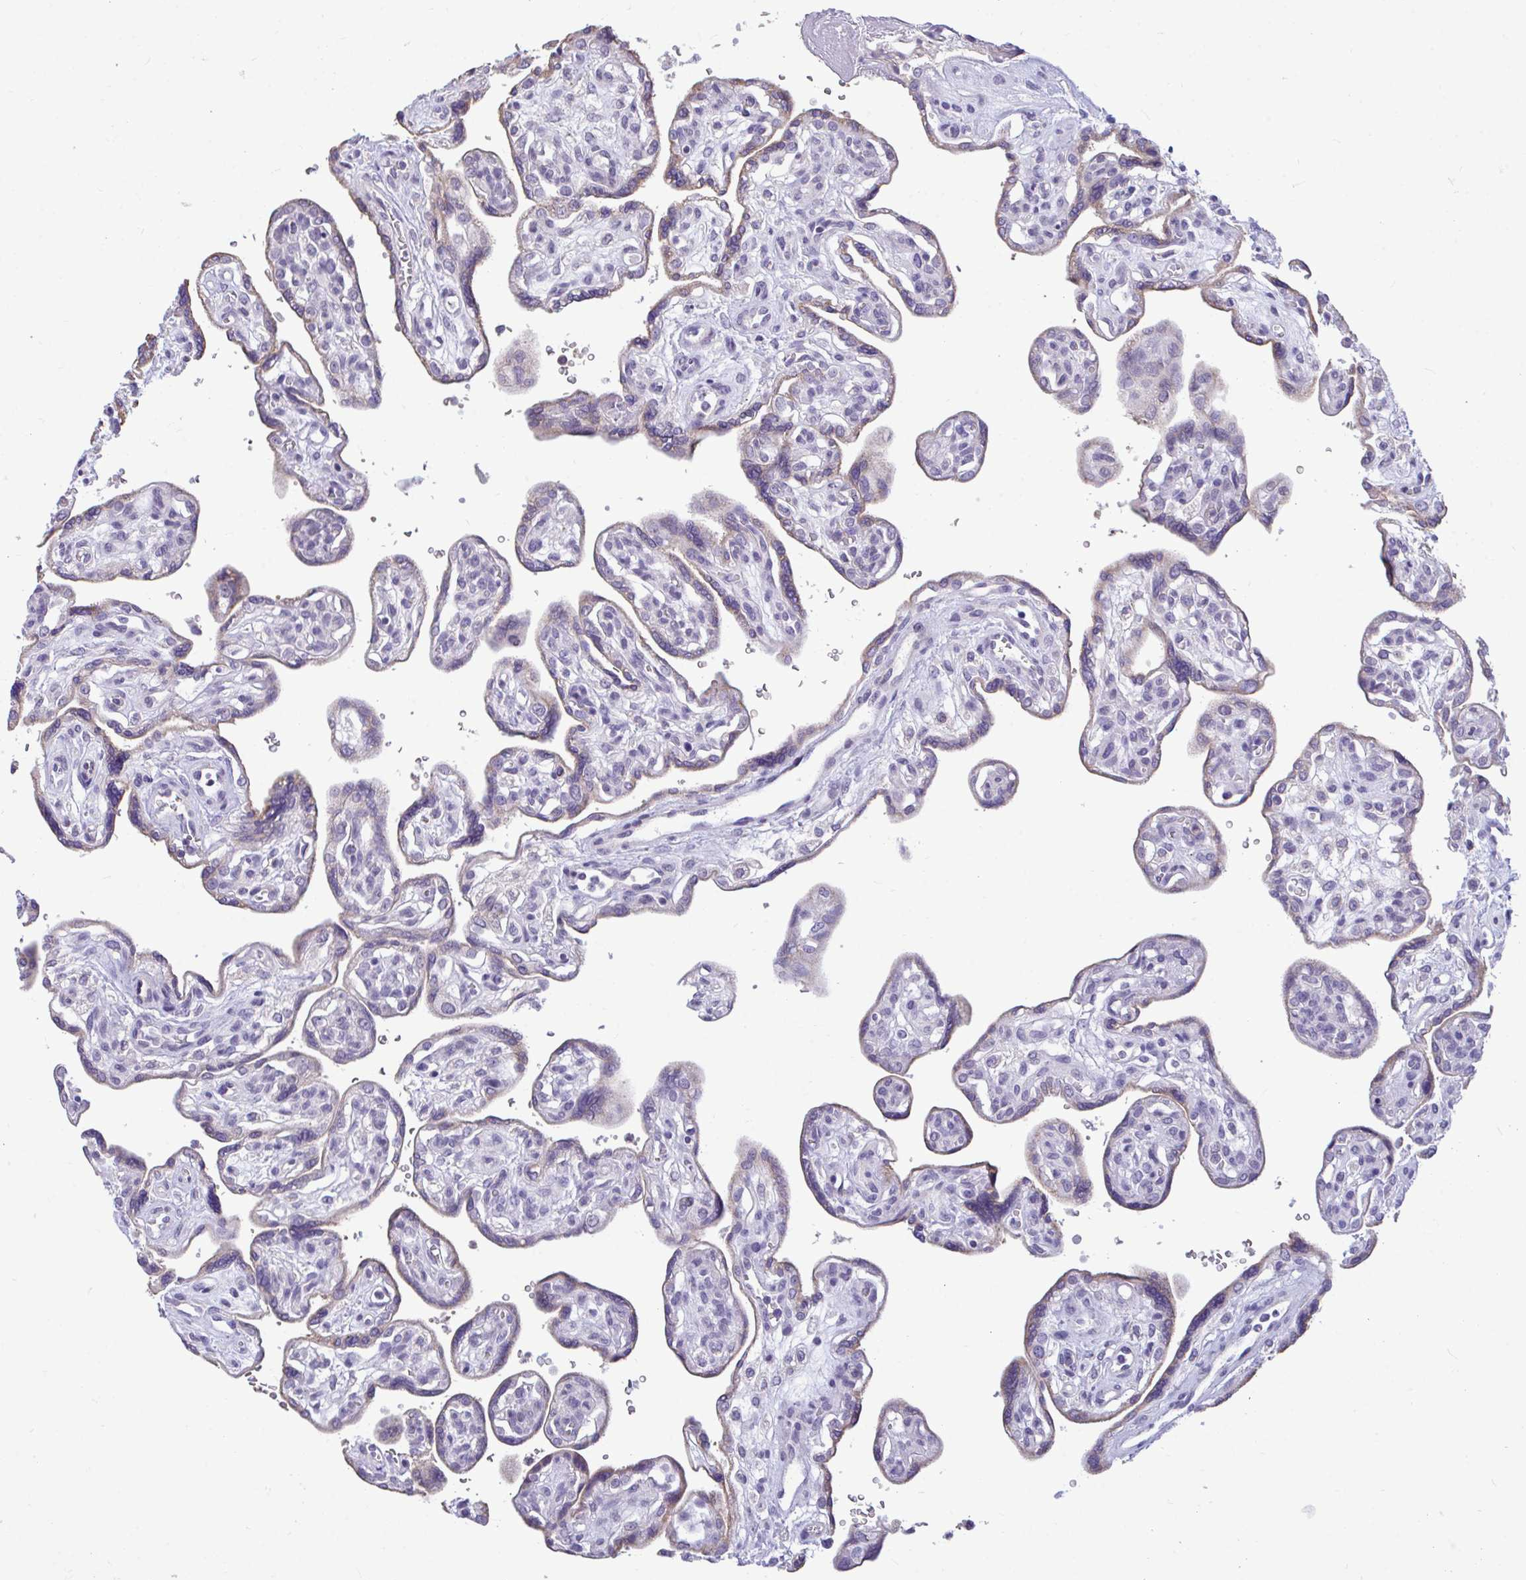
{"staining": {"intensity": "moderate", "quantity": "25%-75%", "location": "cytoplasmic/membranous"}, "tissue": "placenta", "cell_type": "Decidual cells", "image_type": "normal", "snomed": [{"axis": "morphology", "description": "Normal tissue, NOS"}, {"axis": "topography", "description": "Placenta"}], "caption": "Immunohistochemistry (DAB (3,3'-diaminobenzidine)) staining of normal placenta exhibits moderate cytoplasmic/membranous protein staining in approximately 25%-75% of decidual cells. (Brightfield microscopy of DAB IHC at high magnification).", "gene": "PIGK", "patient": {"sex": "female", "age": 39}}